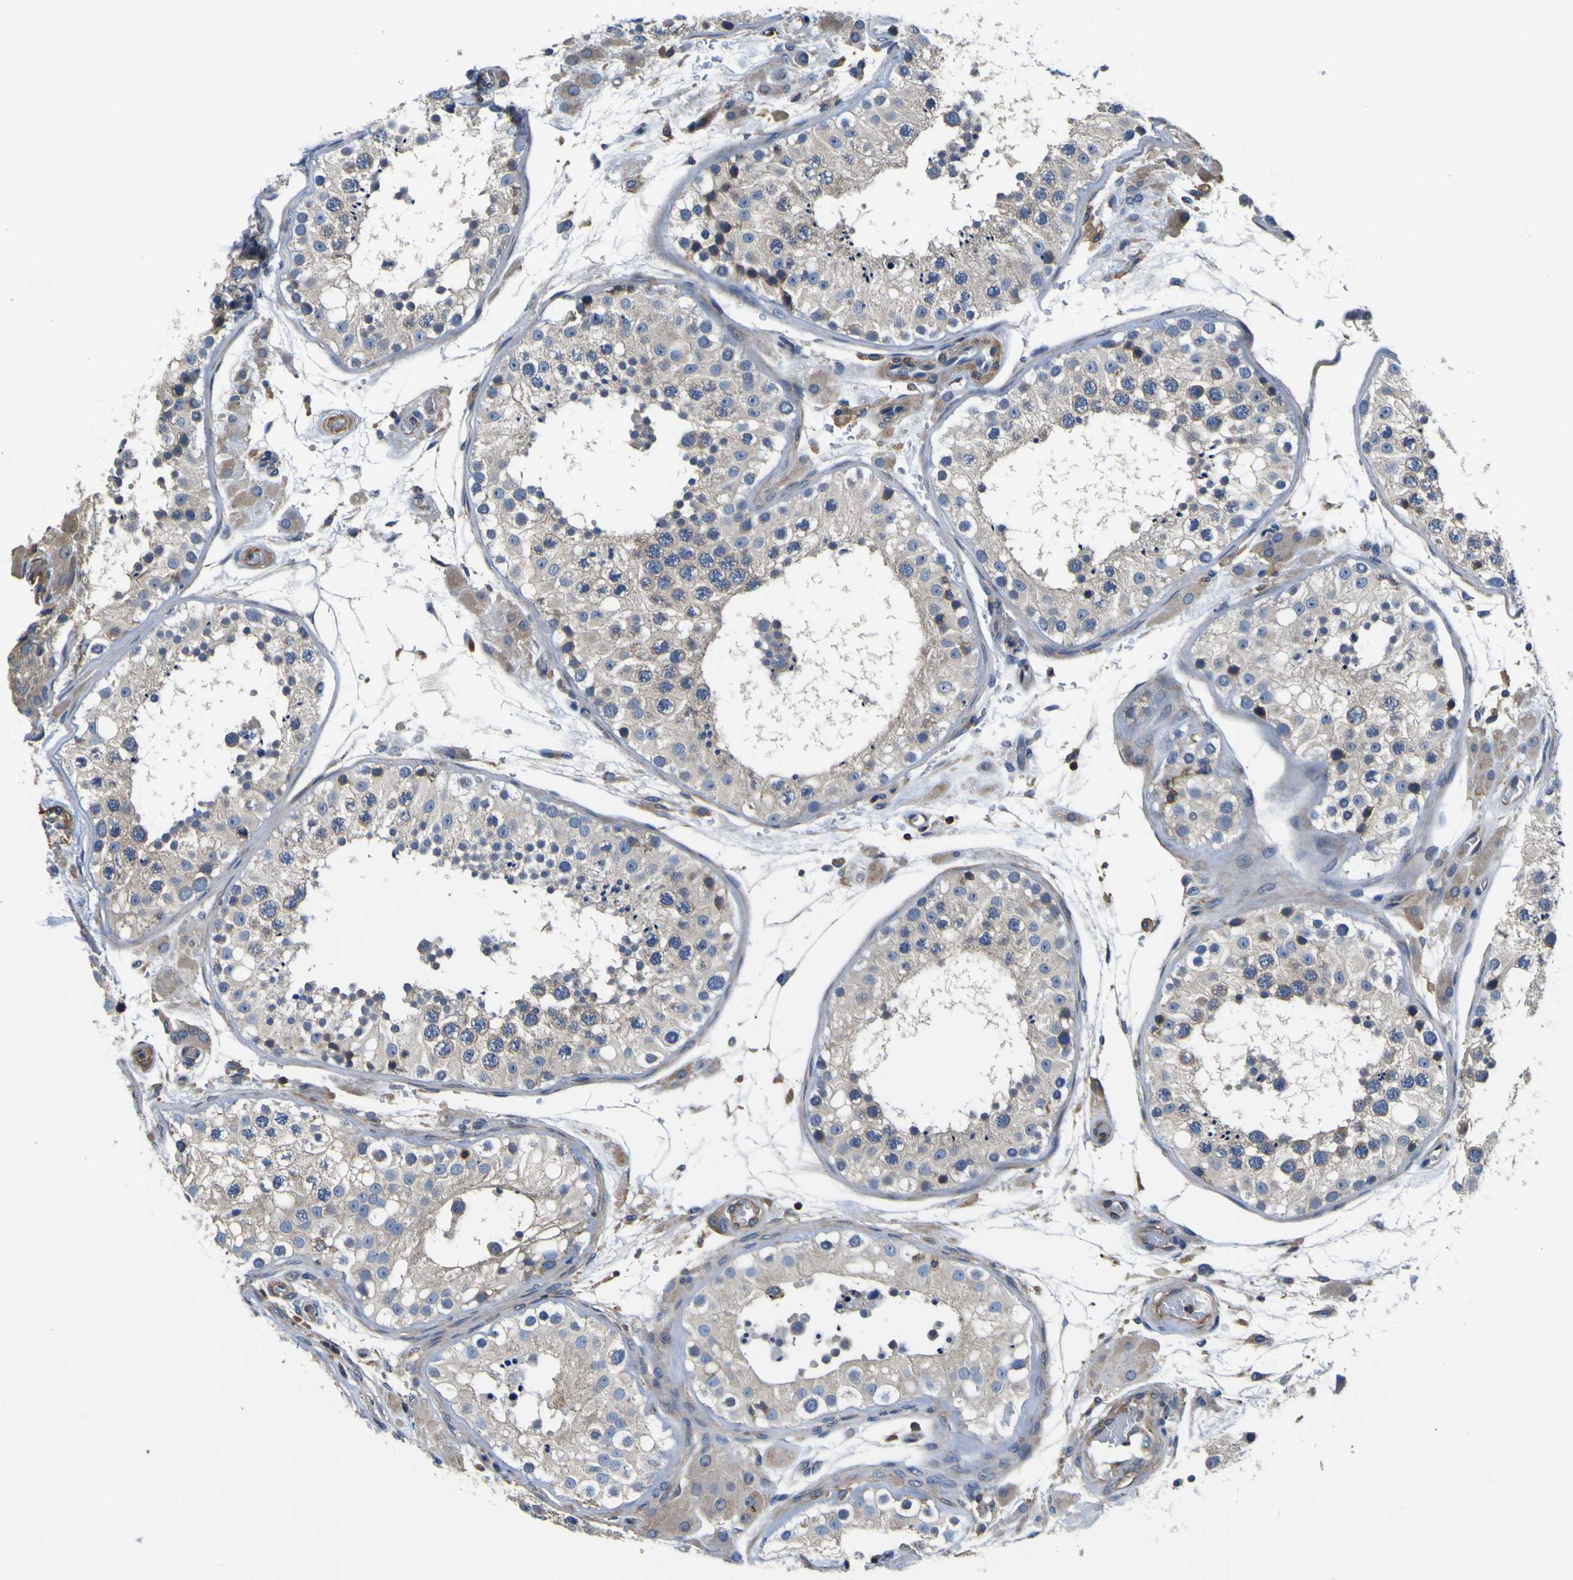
{"staining": {"intensity": "weak", "quantity": "25%-75%", "location": "cytoplasmic/membranous"}, "tissue": "testis", "cell_type": "Cells in seminiferous ducts", "image_type": "normal", "snomed": [{"axis": "morphology", "description": "Normal tissue, NOS"}, {"axis": "topography", "description": "Testis"}], "caption": "Immunohistochemical staining of benign testis exhibits low levels of weak cytoplasmic/membranous expression in about 25%-75% of cells in seminiferous ducts.", "gene": "CNR2", "patient": {"sex": "male", "age": 26}}